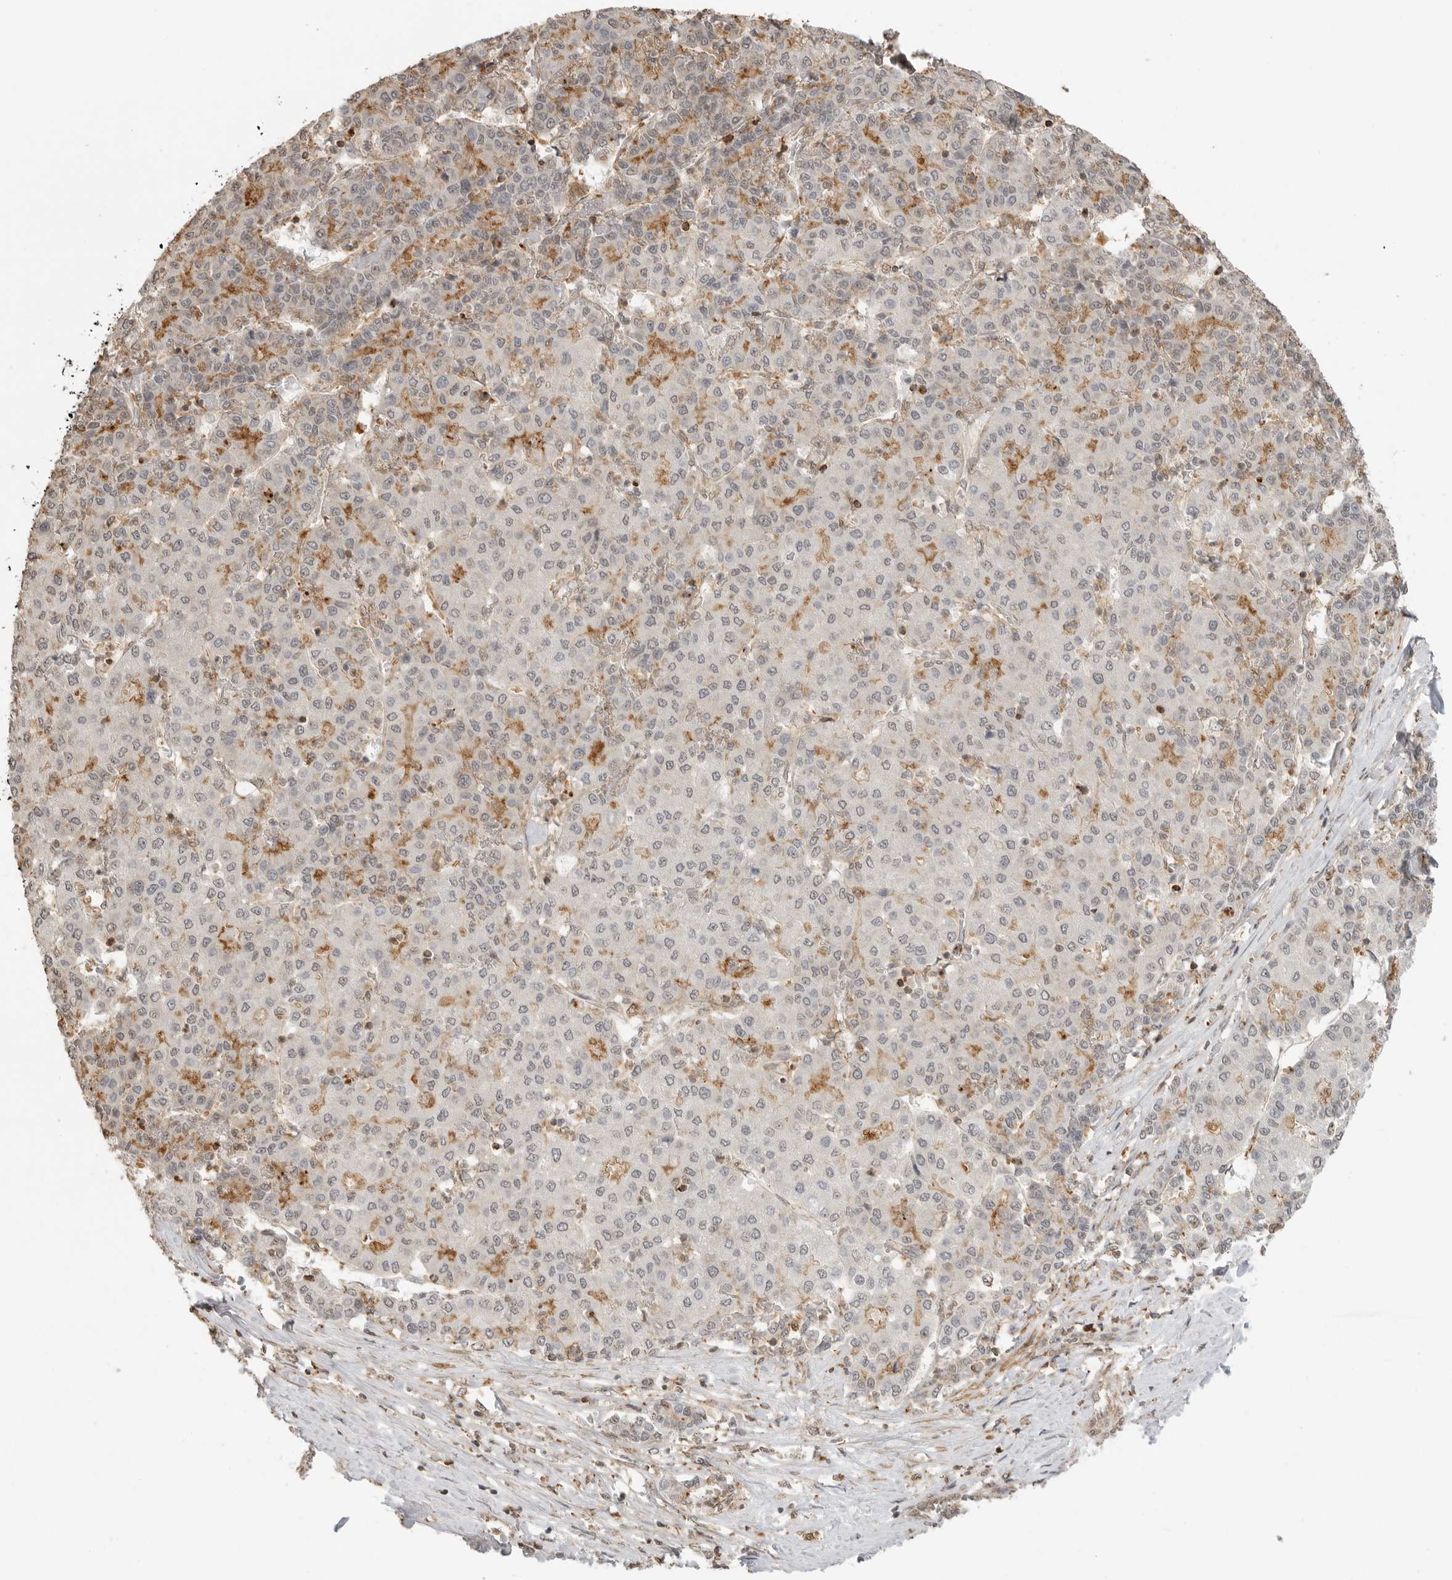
{"staining": {"intensity": "moderate", "quantity": "<25%", "location": "cytoplasmic/membranous"}, "tissue": "liver cancer", "cell_type": "Tumor cells", "image_type": "cancer", "snomed": [{"axis": "morphology", "description": "Carcinoma, Hepatocellular, NOS"}, {"axis": "topography", "description": "Liver"}], "caption": "A low amount of moderate cytoplasmic/membranous expression is appreciated in approximately <25% of tumor cells in liver cancer tissue.", "gene": "GPC2", "patient": {"sex": "male", "age": 65}}